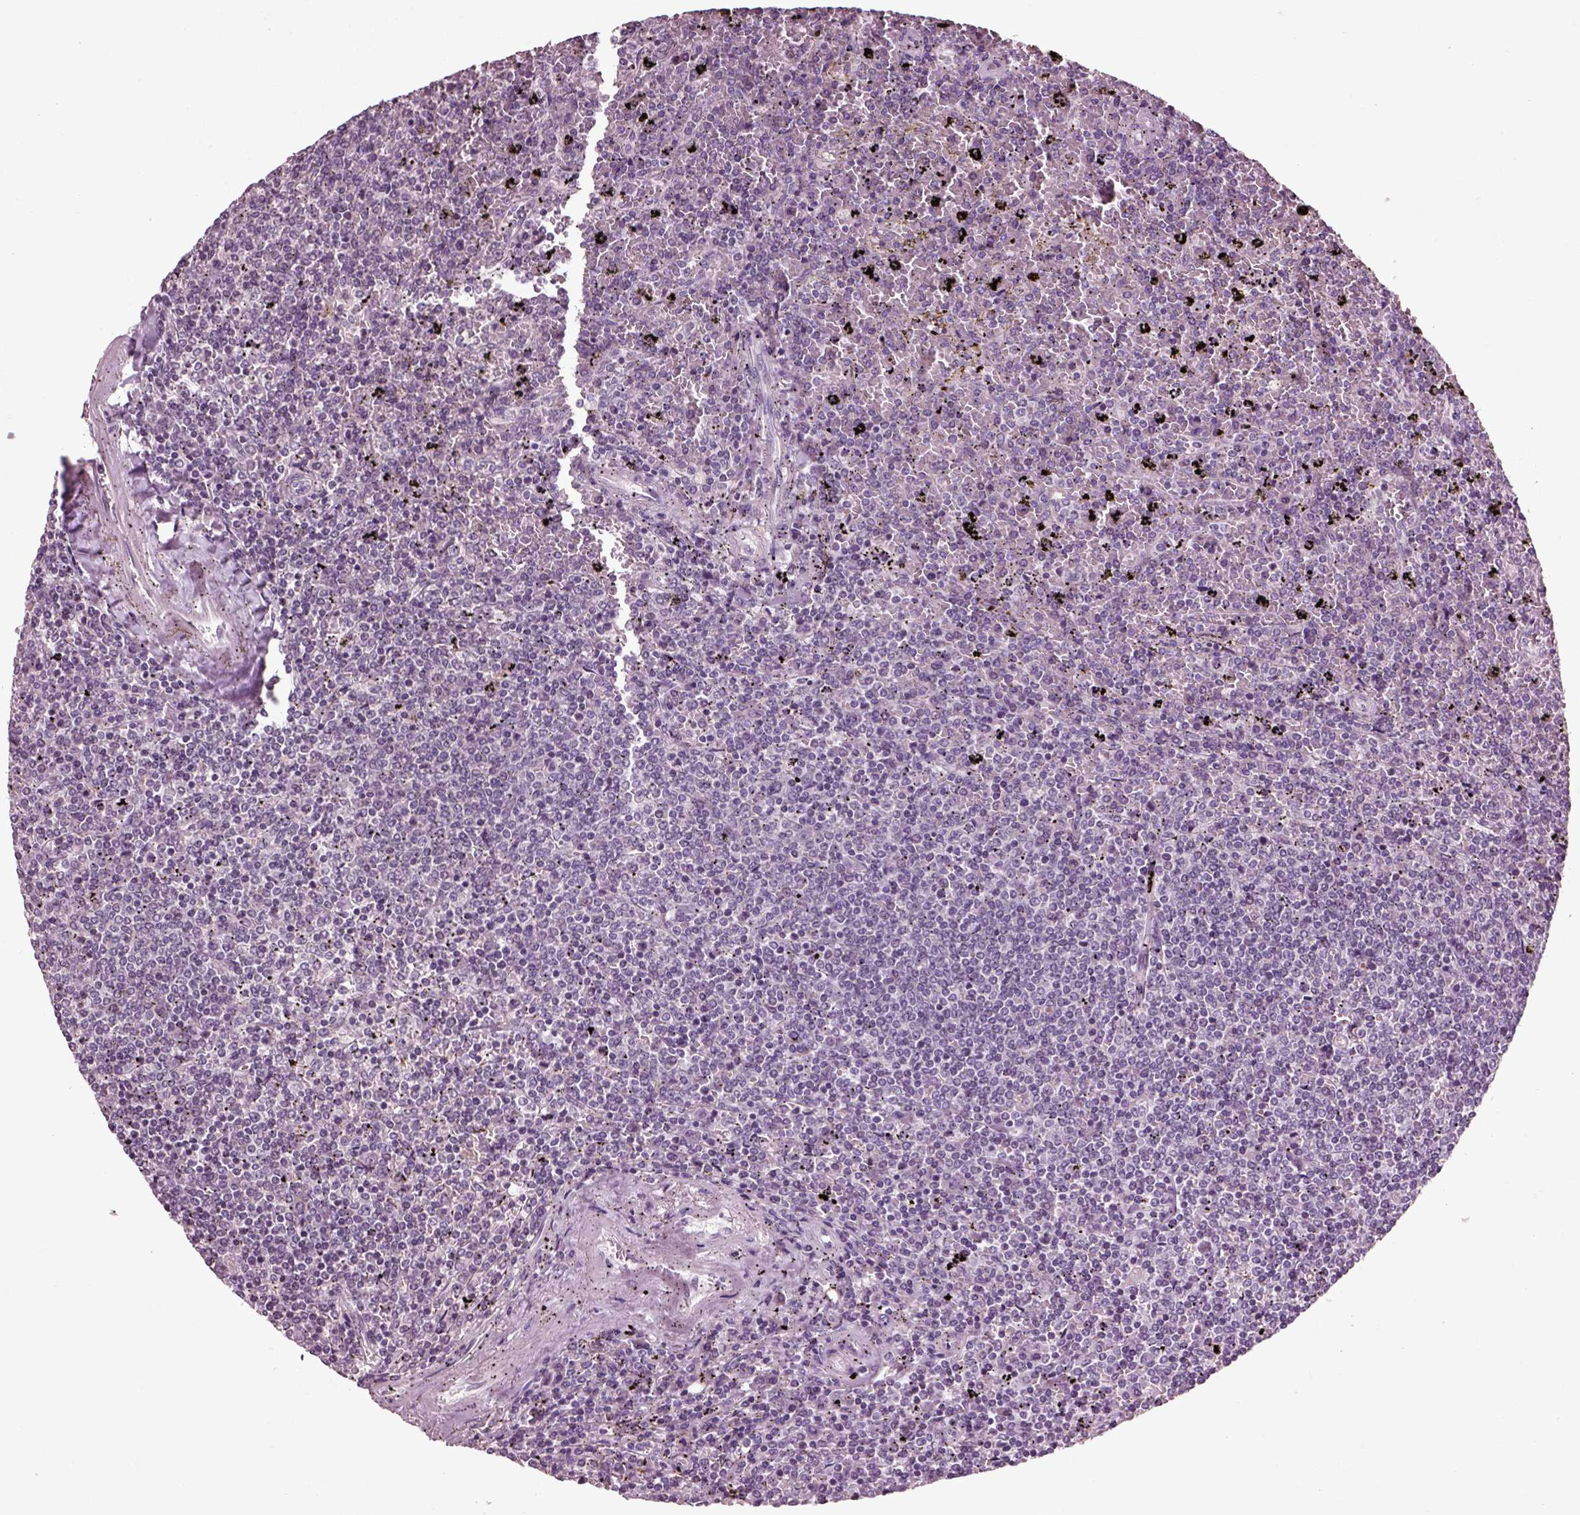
{"staining": {"intensity": "negative", "quantity": "none", "location": "none"}, "tissue": "lymphoma", "cell_type": "Tumor cells", "image_type": "cancer", "snomed": [{"axis": "morphology", "description": "Malignant lymphoma, non-Hodgkin's type, Low grade"}, {"axis": "topography", "description": "Spleen"}], "caption": "This is a photomicrograph of IHC staining of lymphoma, which shows no positivity in tumor cells. (IHC, brightfield microscopy, high magnification).", "gene": "CHGB", "patient": {"sex": "female", "age": 77}}